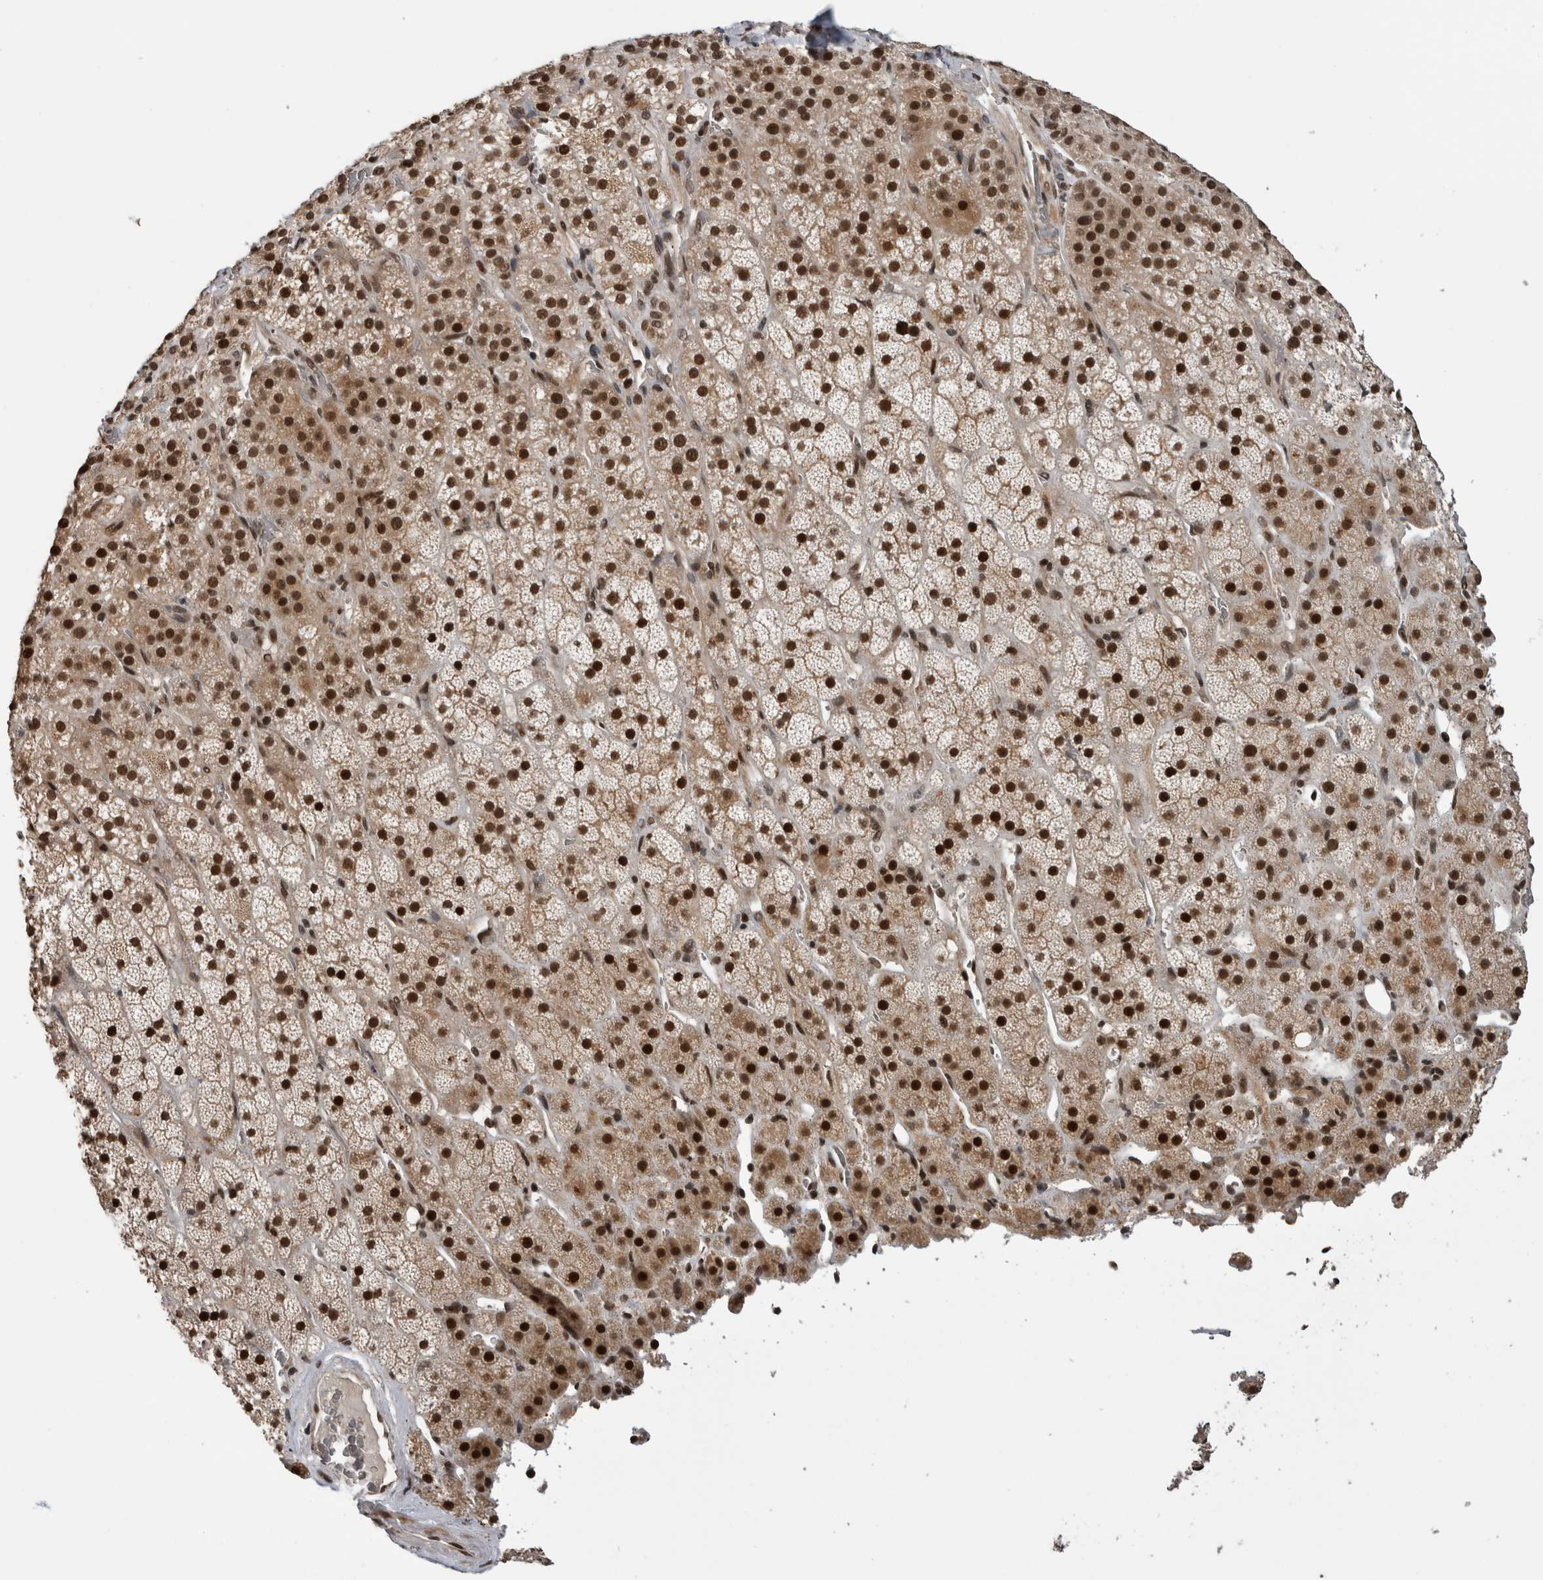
{"staining": {"intensity": "strong", "quantity": ">75%", "location": "nuclear"}, "tissue": "adrenal gland", "cell_type": "Glandular cells", "image_type": "normal", "snomed": [{"axis": "morphology", "description": "Normal tissue, NOS"}, {"axis": "topography", "description": "Adrenal gland"}], "caption": "Immunohistochemical staining of benign adrenal gland shows strong nuclear protein expression in about >75% of glandular cells. The staining was performed using DAB (3,3'-diaminobenzidine) to visualize the protein expression in brown, while the nuclei were stained in blue with hematoxylin (Magnification: 20x).", "gene": "CPSF2", "patient": {"sex": "male", "age": 57}}